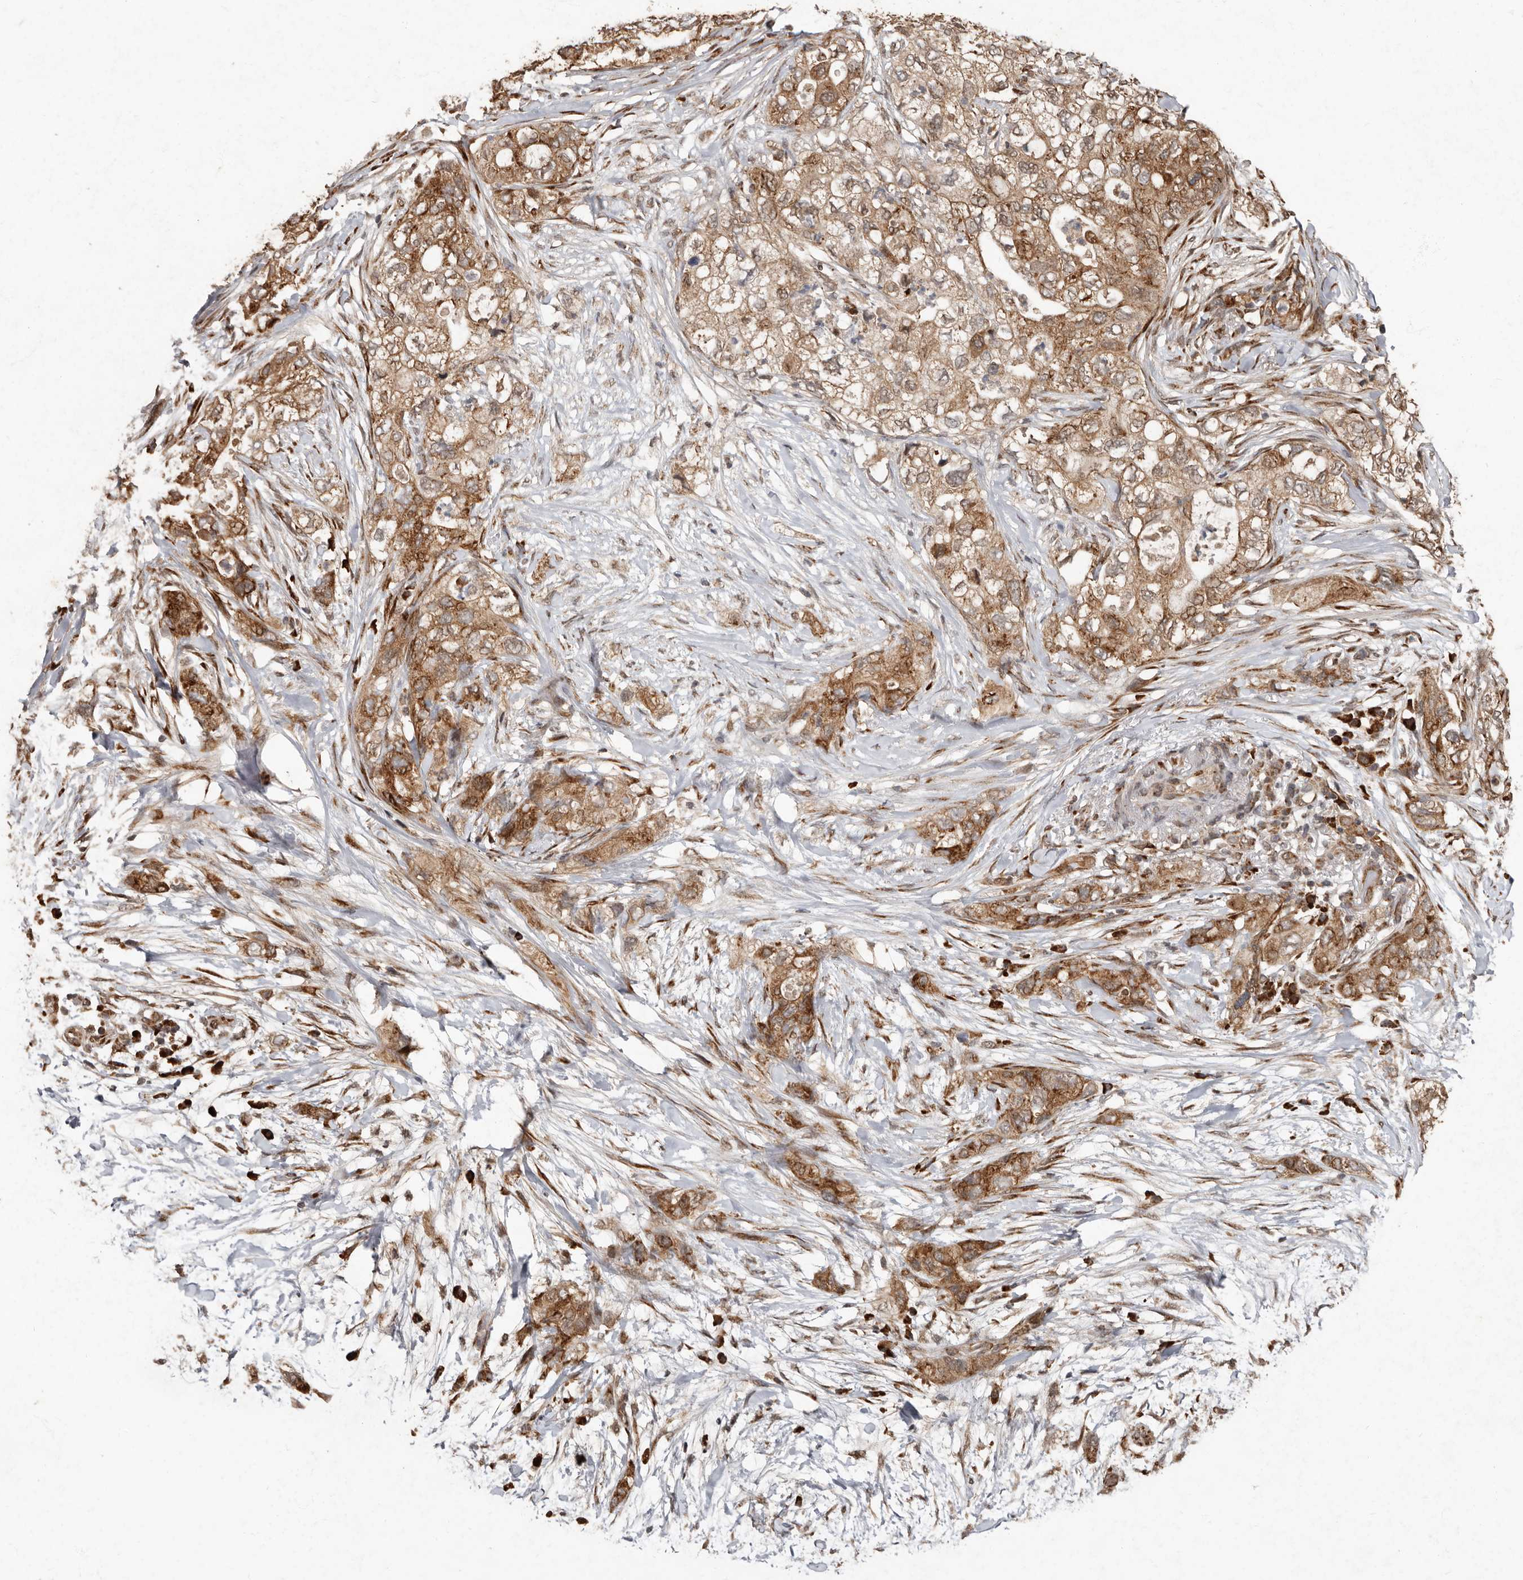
{"staining": {"intensity": "moderate", "quantity": ">75%", "location": "cytoplasmic/membranous"}, "tissue": "pancreatic cancer", "cell_type": "Tumor cells", "image_type": "cancer", "snomed": [{"axis": "morphology", "description": "Adenocarcinoma, NOS"}, {"axis": "topography", "description": "Pancreas"}], "caption": "The micrograph displays immunohistochemical staining of pancreatic cancer. There is moderate cytoplasmic/membranous positivity is seen in about >75% of tumor cells. (brown staining indicates protein expression, while blue staining denotes nuclei).", "gene": "LRGUK", "patient": {"sex": "female", "age": 73}}